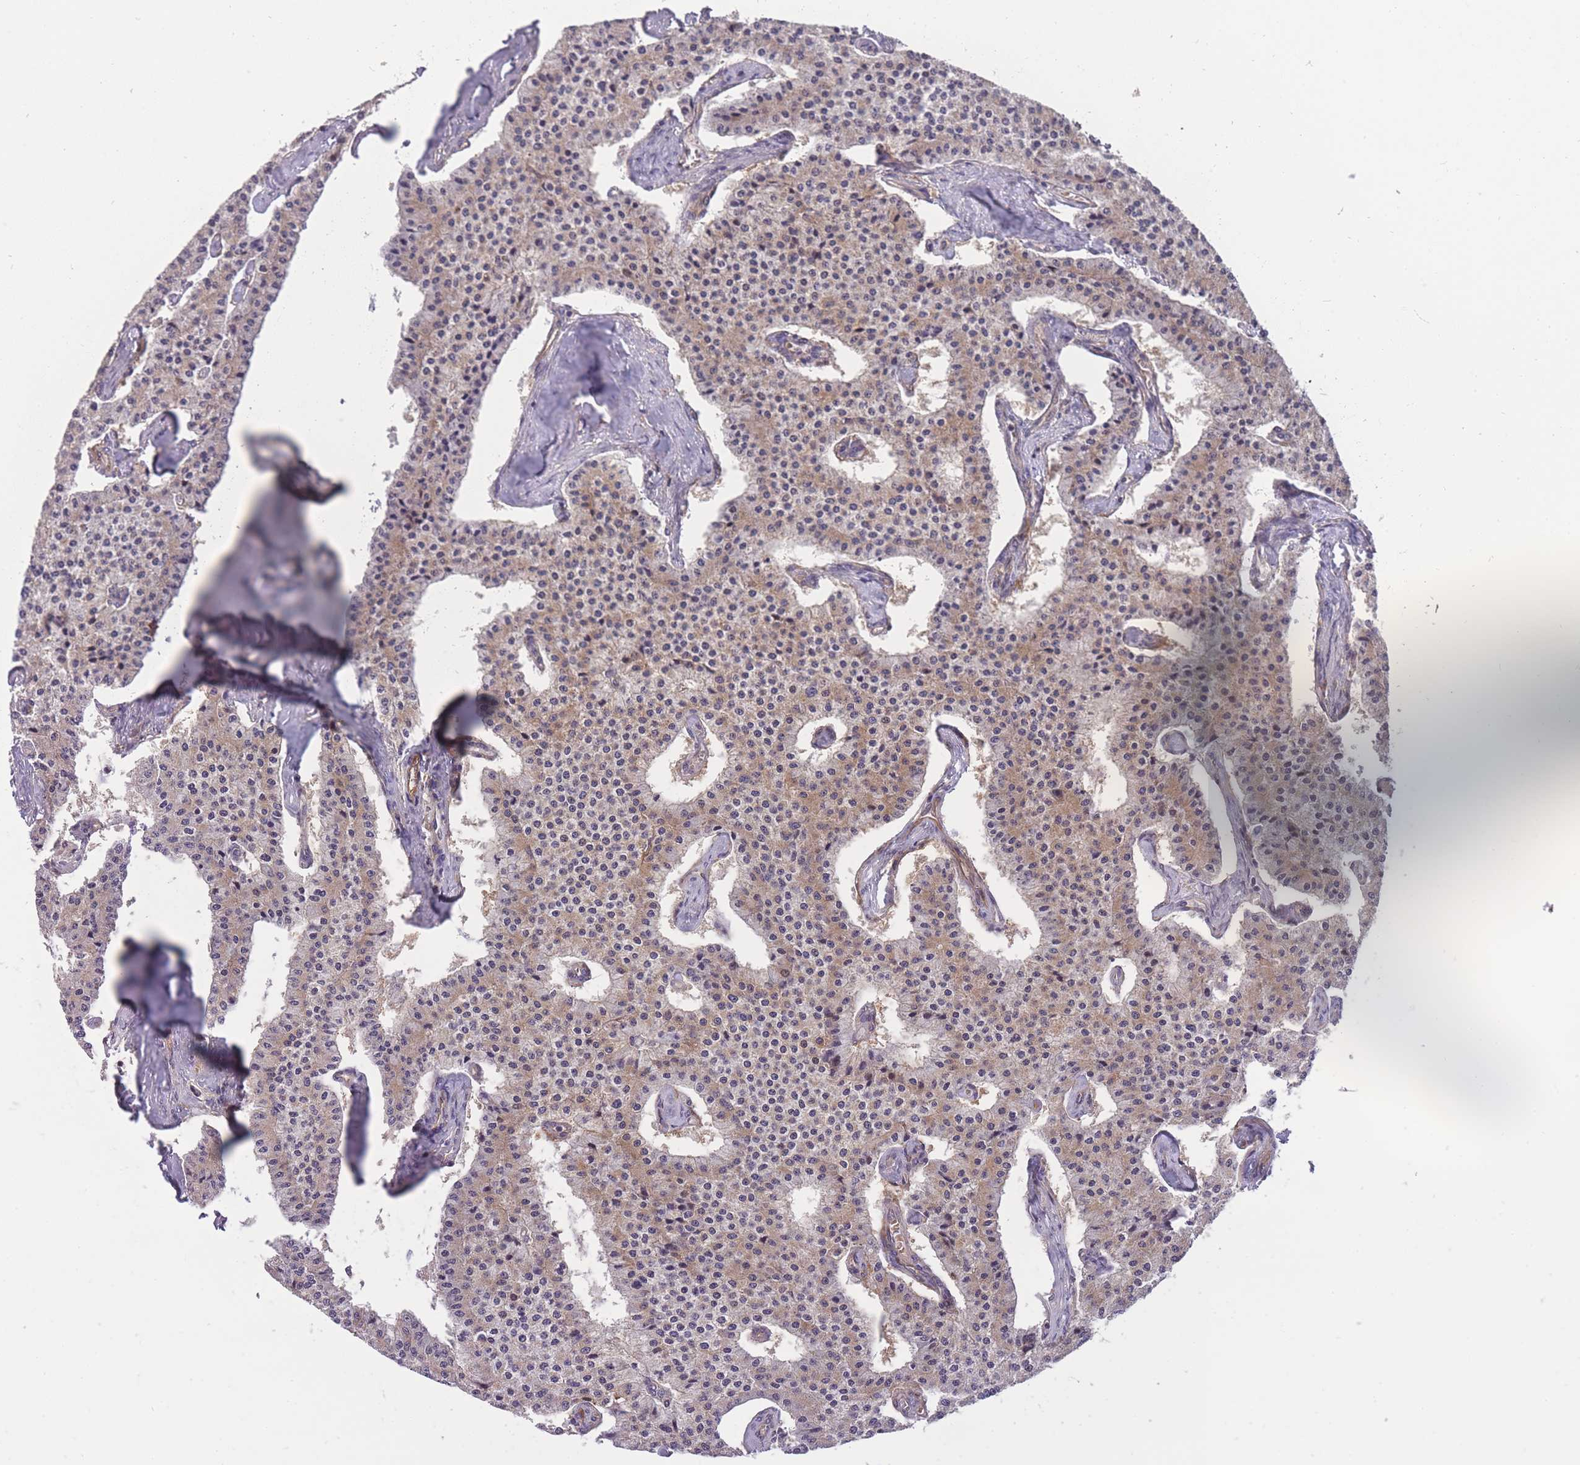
{"staining": {"intensity": "weak", "quantity": ">75%", "location": "cytoplasmic/membranous"}, "tissue": "carcinoid", "cell_type": "Tumor cells", "image_type": "cancer", "snomed": [{"axis": "morphology", "description": "Carcinoid, malignant, NOS"}, {"axis": "topography", "description": "Colon"}], "caption": "This photomicrograph shows malignant carcinoid stained with IHC to label a protein in brown. The cytoplasmic/membranous of tumor cells show weak positivity for the protein. Nuclei are counter-stained blue.", "gene": "CRYGN", "patient": {"sex": "female", "age": 52}}